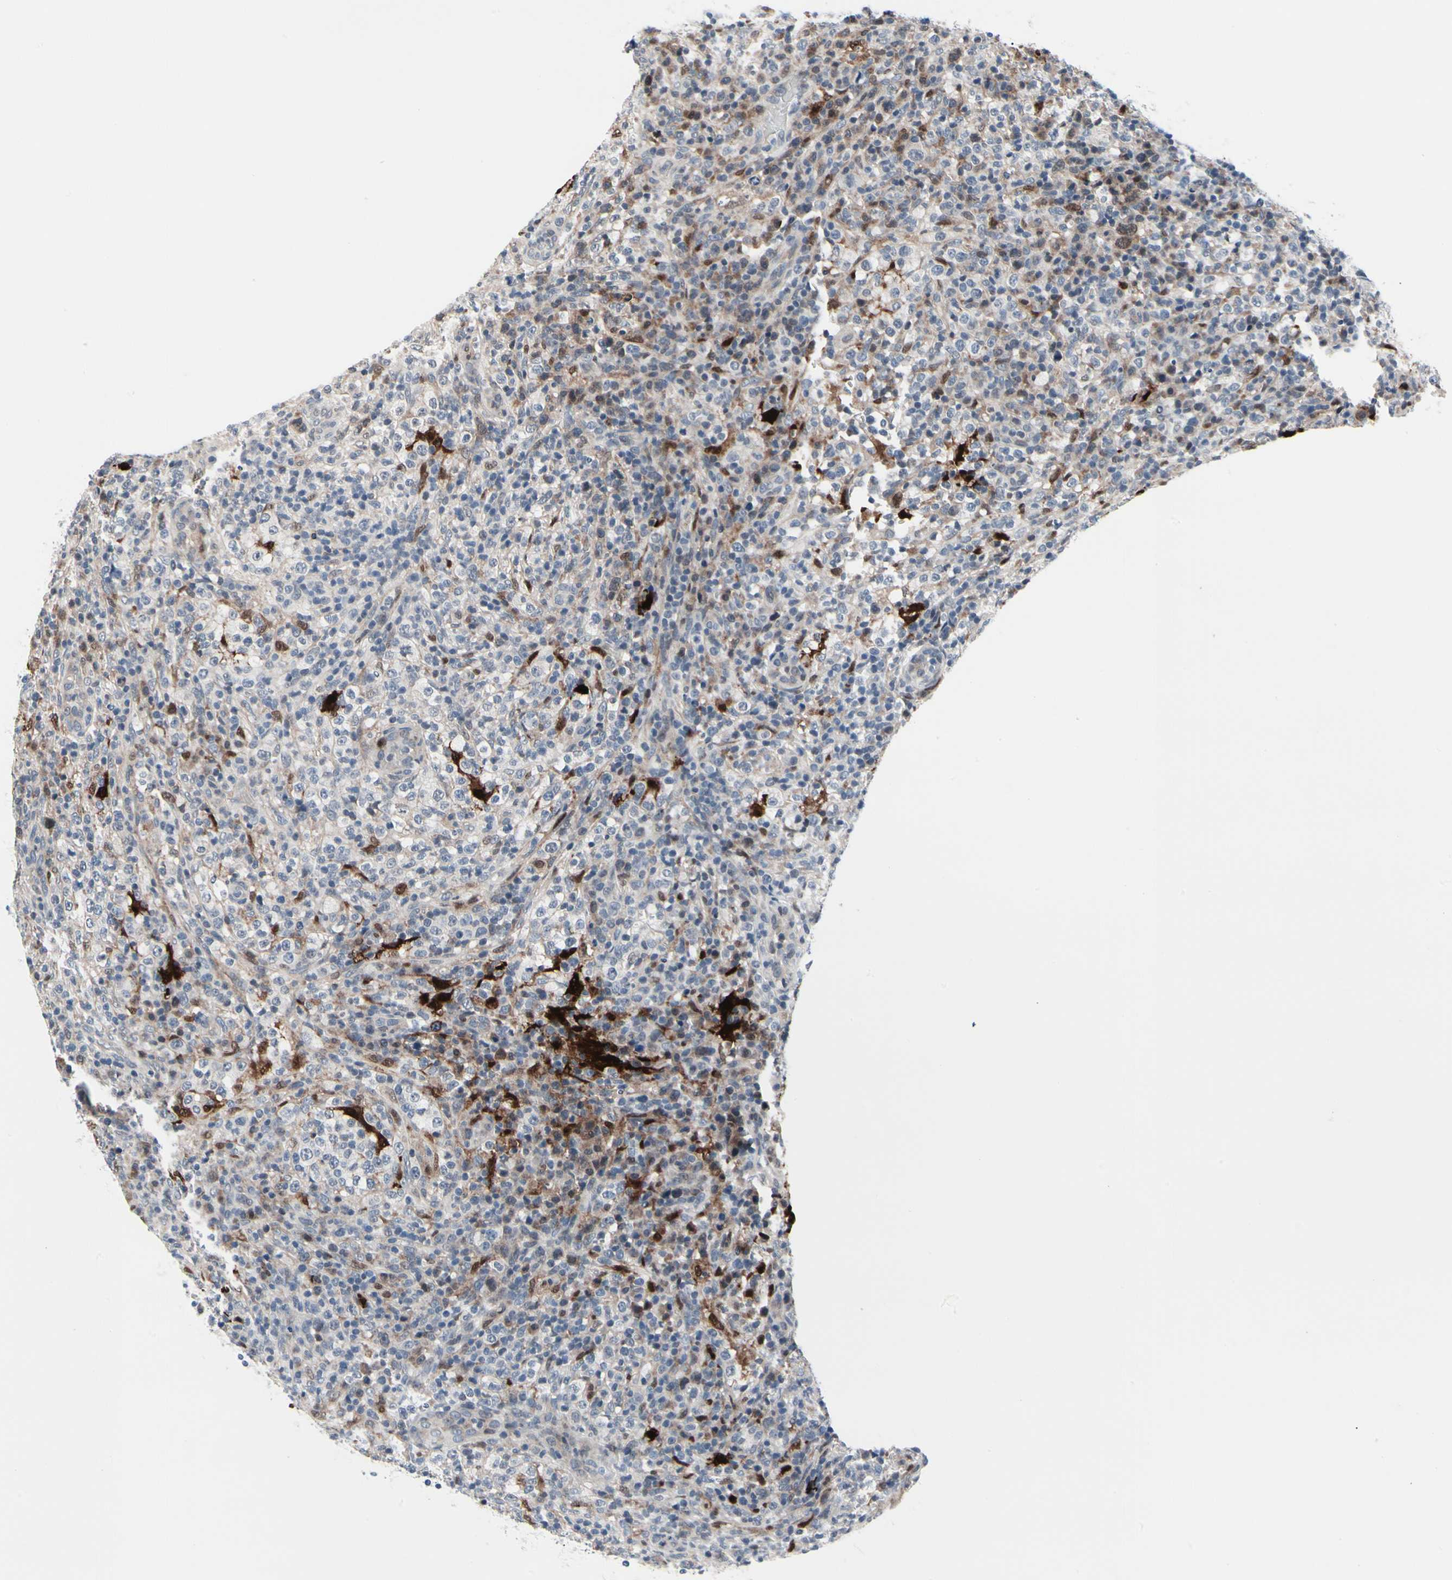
{"staining": {"intensity": "moderate", "quantity": "25%-75%", "location": "cytoplasmic/membranous,nuclear"}, "tissue": "lymphoma", "cell_type": "Tumor cells", "image_type": "cancer", "snomed": [{"axis": "morphology", "description": "Malignant lymphoma, non-Hodgkin's type, High grade"}, {"axis": "topography", "description": "Lymph node"}], "caption": "High-grade malignant lymphoma, non-Hodgkin's type stained with a brown dye demonstrates moderate cytoplasmic/membranous and nuclear positive staining in about 25%-75% of tumor cells.", "gene": "TXN", "patient": {"sex": "female", "age": 76}}